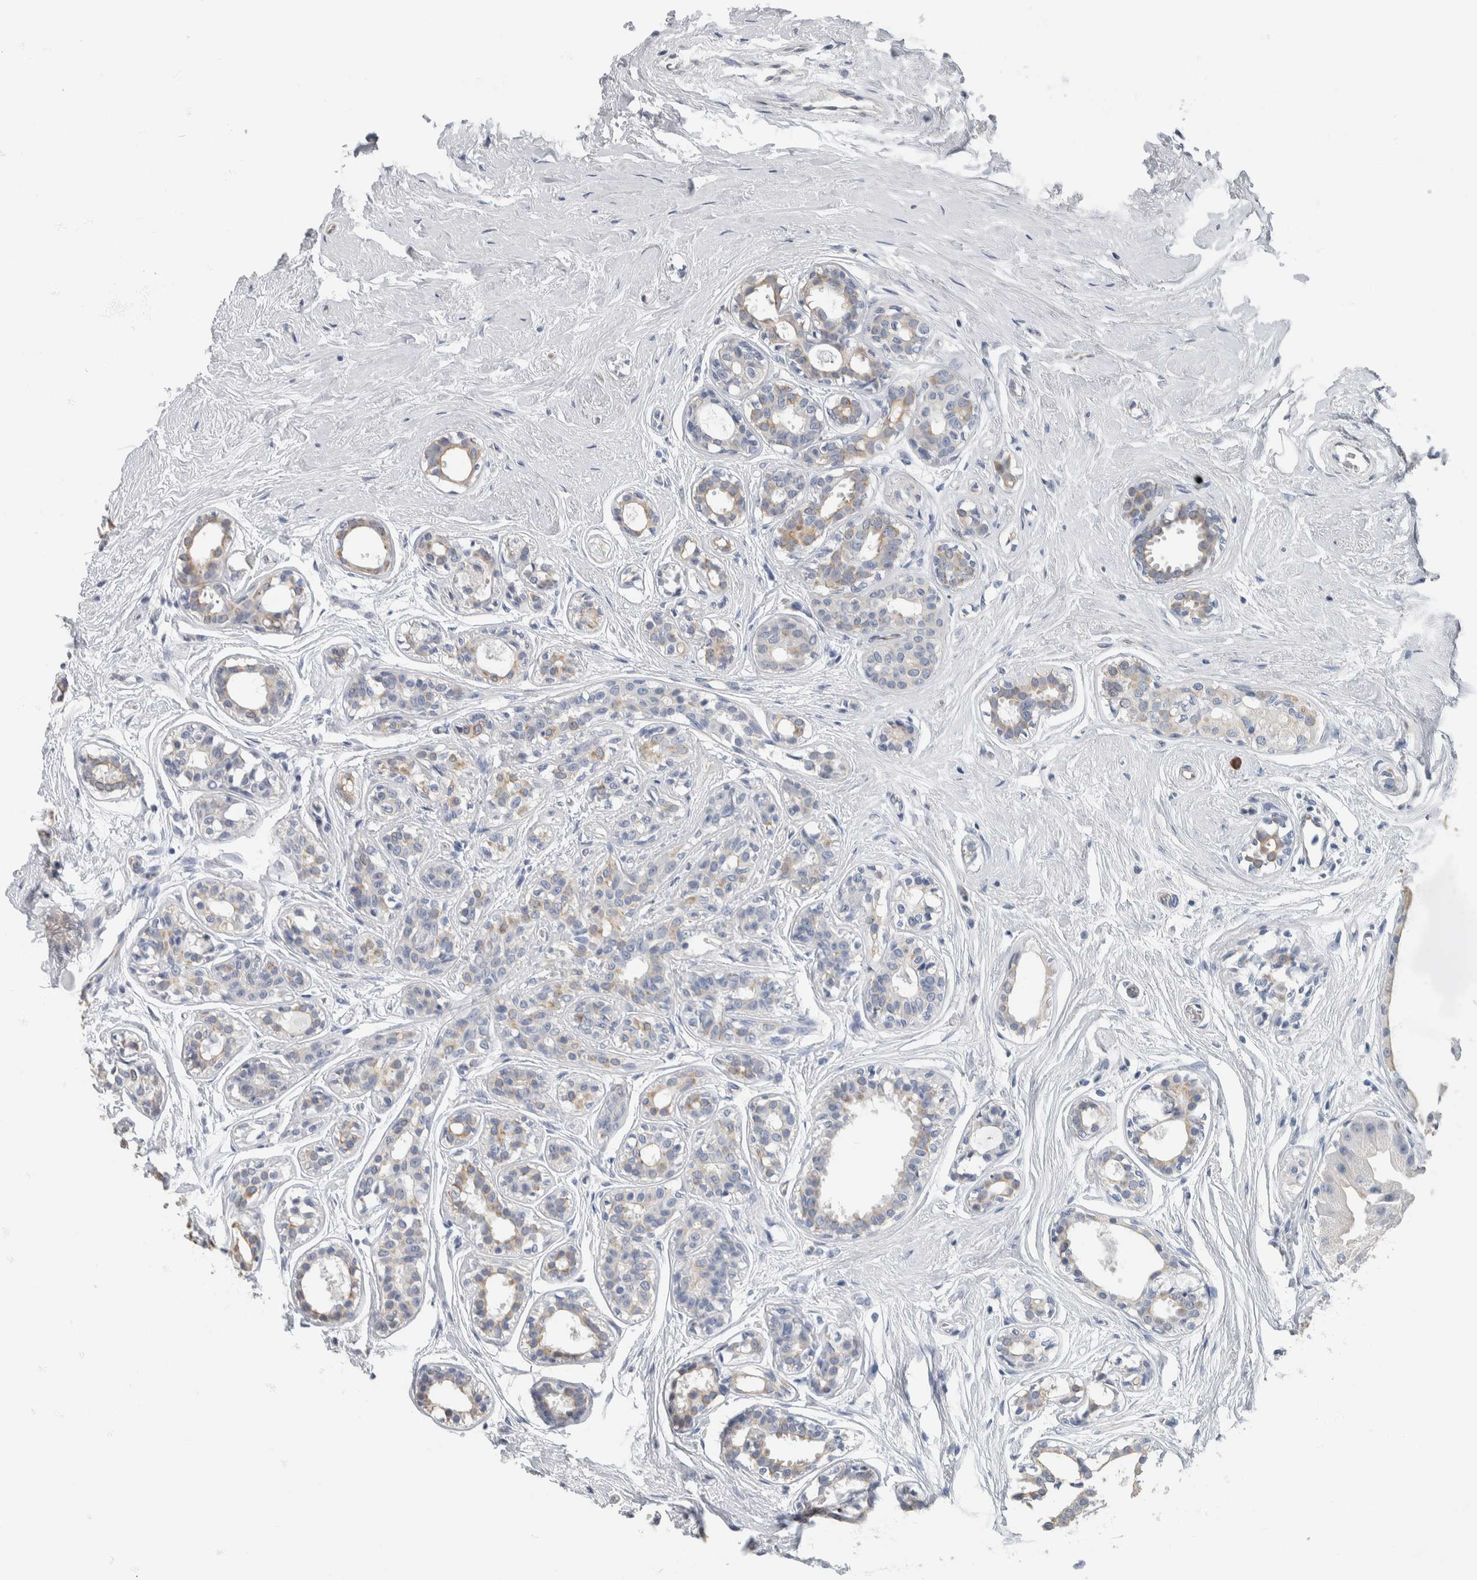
{"staining": {"intensity": "weak", "quantity": "<25%", "location": "cytoplasmic/membranous"}, "tissue": "breast cancer", "cell_type": "Tumor cells", "image_type": "cancer", "snomed": [{"axis": "morphology", "description": "Duct carcinoma"}, {"axis": "topography", "description": "Breast"}], "caption": "Immunohistochemistry (IHC) image of breast invasive ductal carcinoma stained for a protein (brown), which displays no staining in tumor cells. (Immunohistochemistry, brightfield microscopy, high magnification).", "gene": "NEFM", "patient": {"sex": "female", "age": 55}}